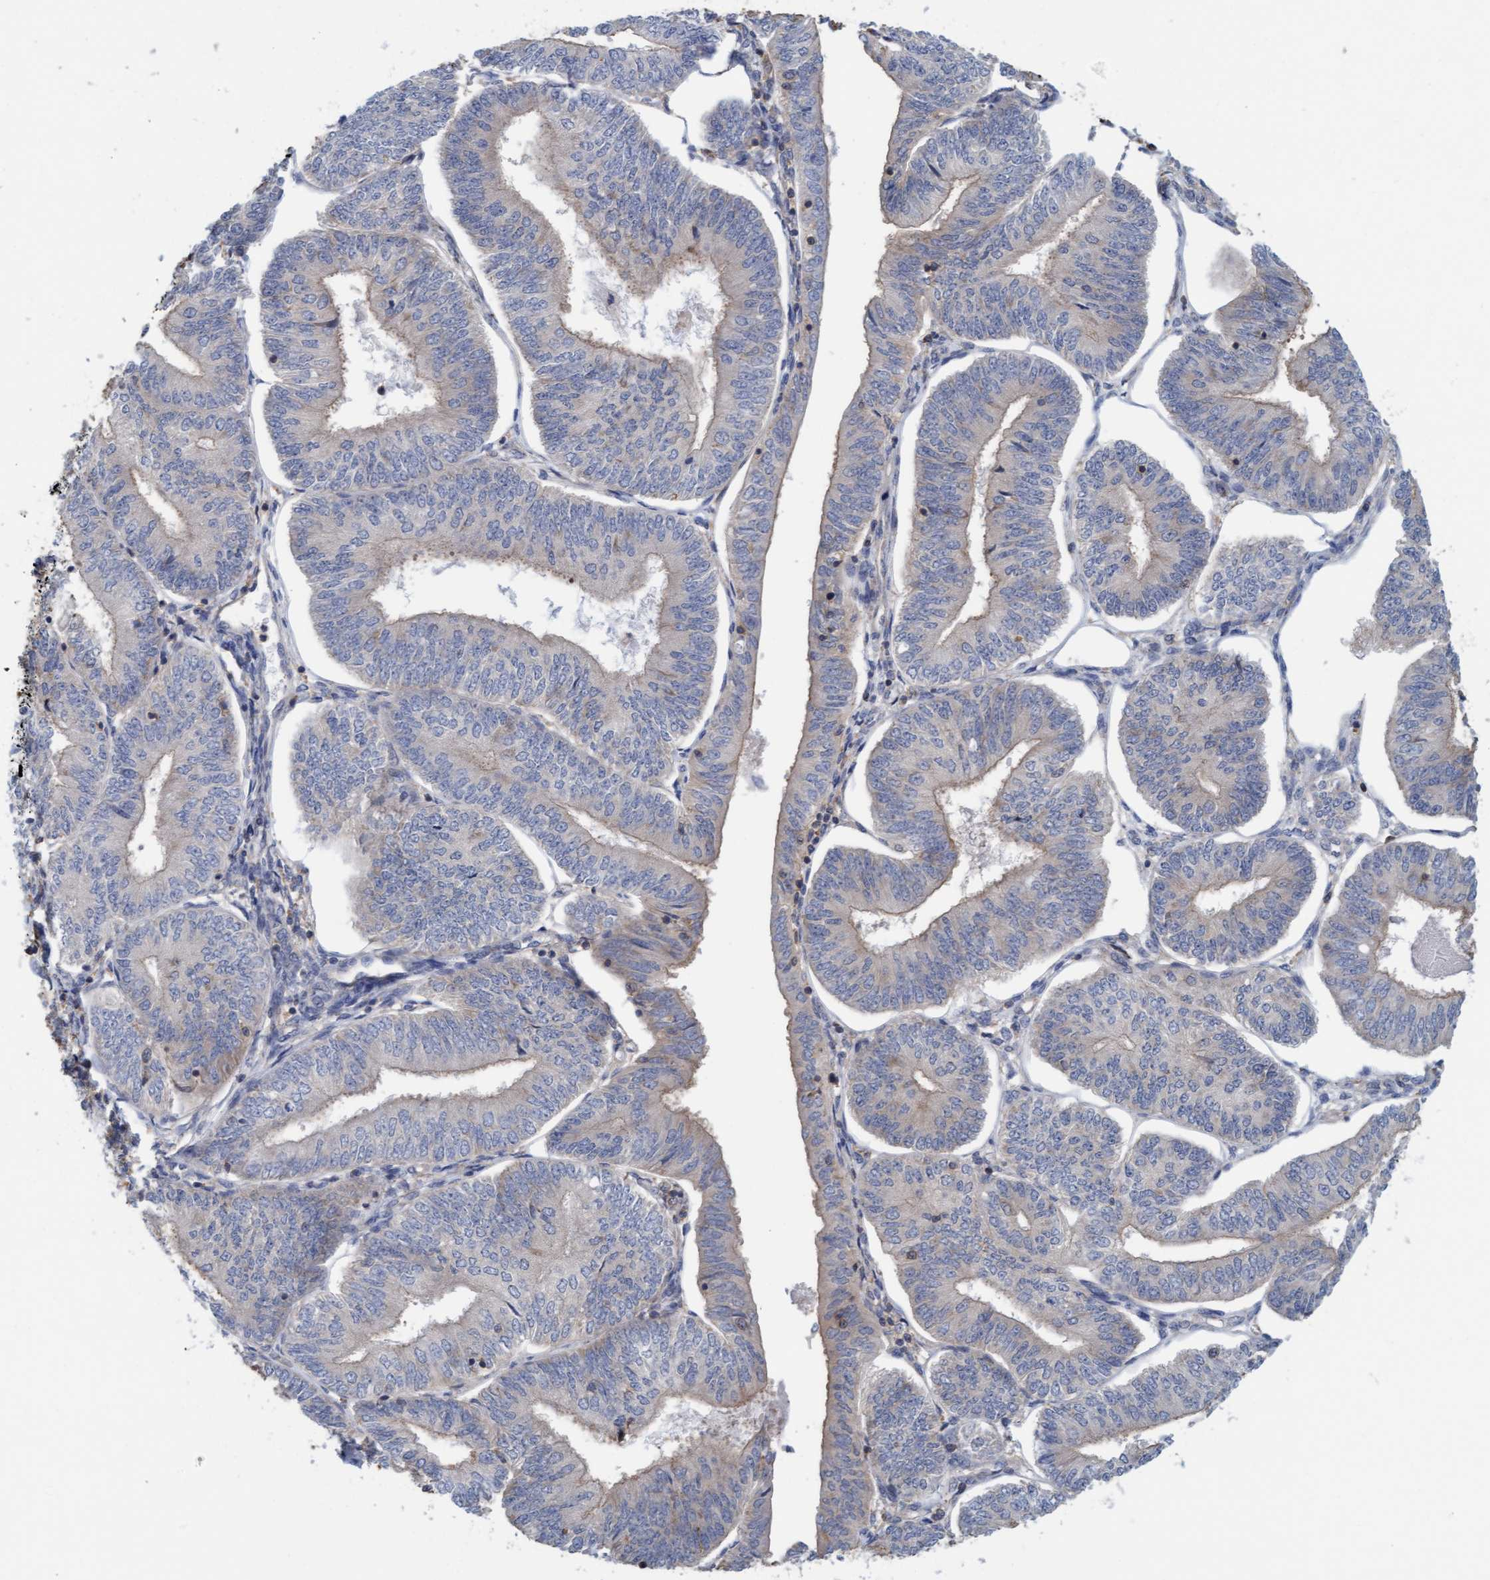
{"staining": {"intensity": "weak", "quantity": "25%-75%", "location": "cytoplasmic/membranous"}, "tissue": "endometrial cancer", "cell_type": "Tumor cells", "image_type": "cancer", "snomed": [{"axis": "morphology", "description": "Adenocarcinoma, NOS"}, {"axis": "topography", "description": "Endometrium"}], "caption": "Brown immunohistochemical staining in endometrial cancer reveals weak cytoplasmic/membranous positivity in approximately 25%-75% of tumor cells. (DAB IHC, brown staining for protein, blue staining for nuclei).", "gene": "FXR2", "patient": {"sex": "female", "age": 58}}